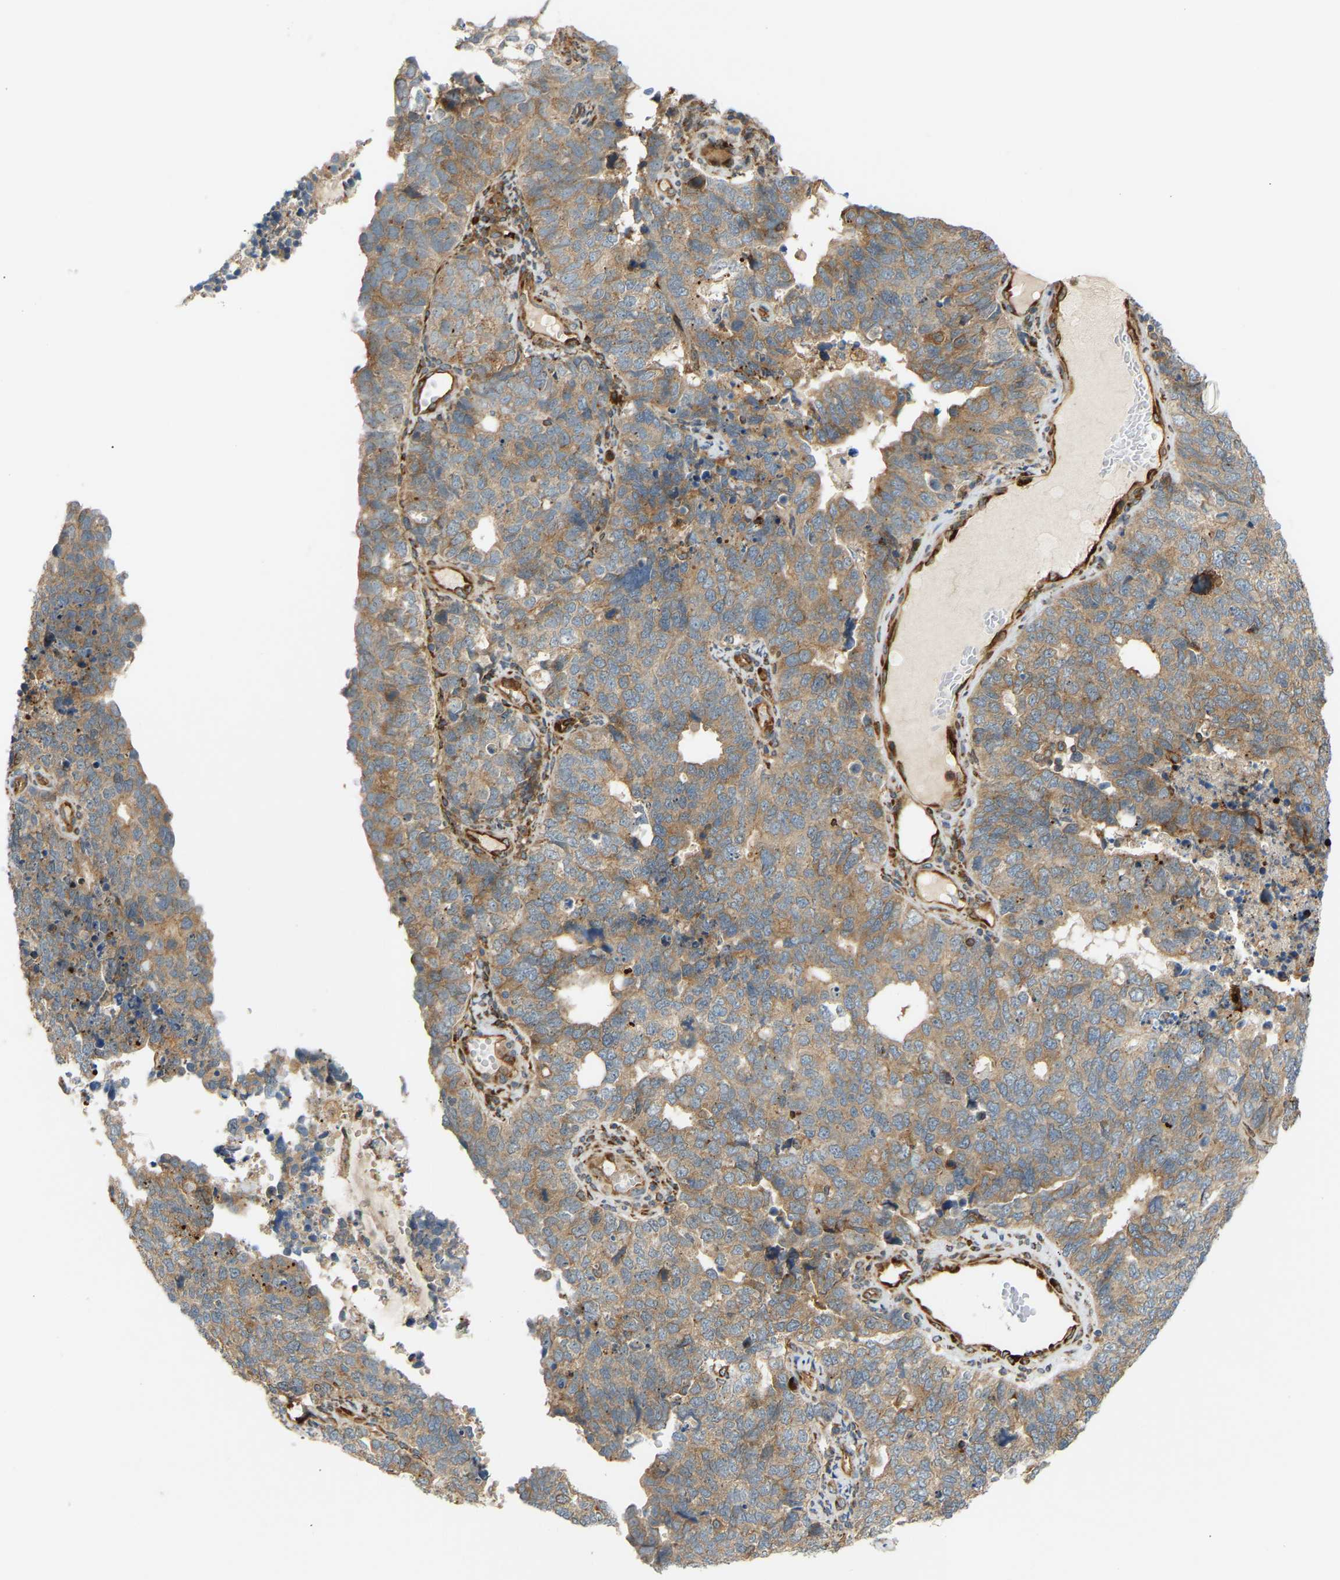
{"staining": {"intensity": "moderate", "quantity": ">75%", "location": "cytoplasmic/membranous"}, "tissue": "cervical cancer", "cell_type": "Tumor cells", "image_type": "cancer", "snomed": [{"axis": "morphology", "description": "Squamous cell carcinoma, NOS"}, {"axis": "topography", "description": "Cervix"}], "caption": "Brown immunohistochemical staining in human cervical cancer demonstrates moderate cytoplasmic/membranous positivity in about >75% of tumor cells.", "gene": "PLCG2", "patient": {"sex": "female", "age": 63}}